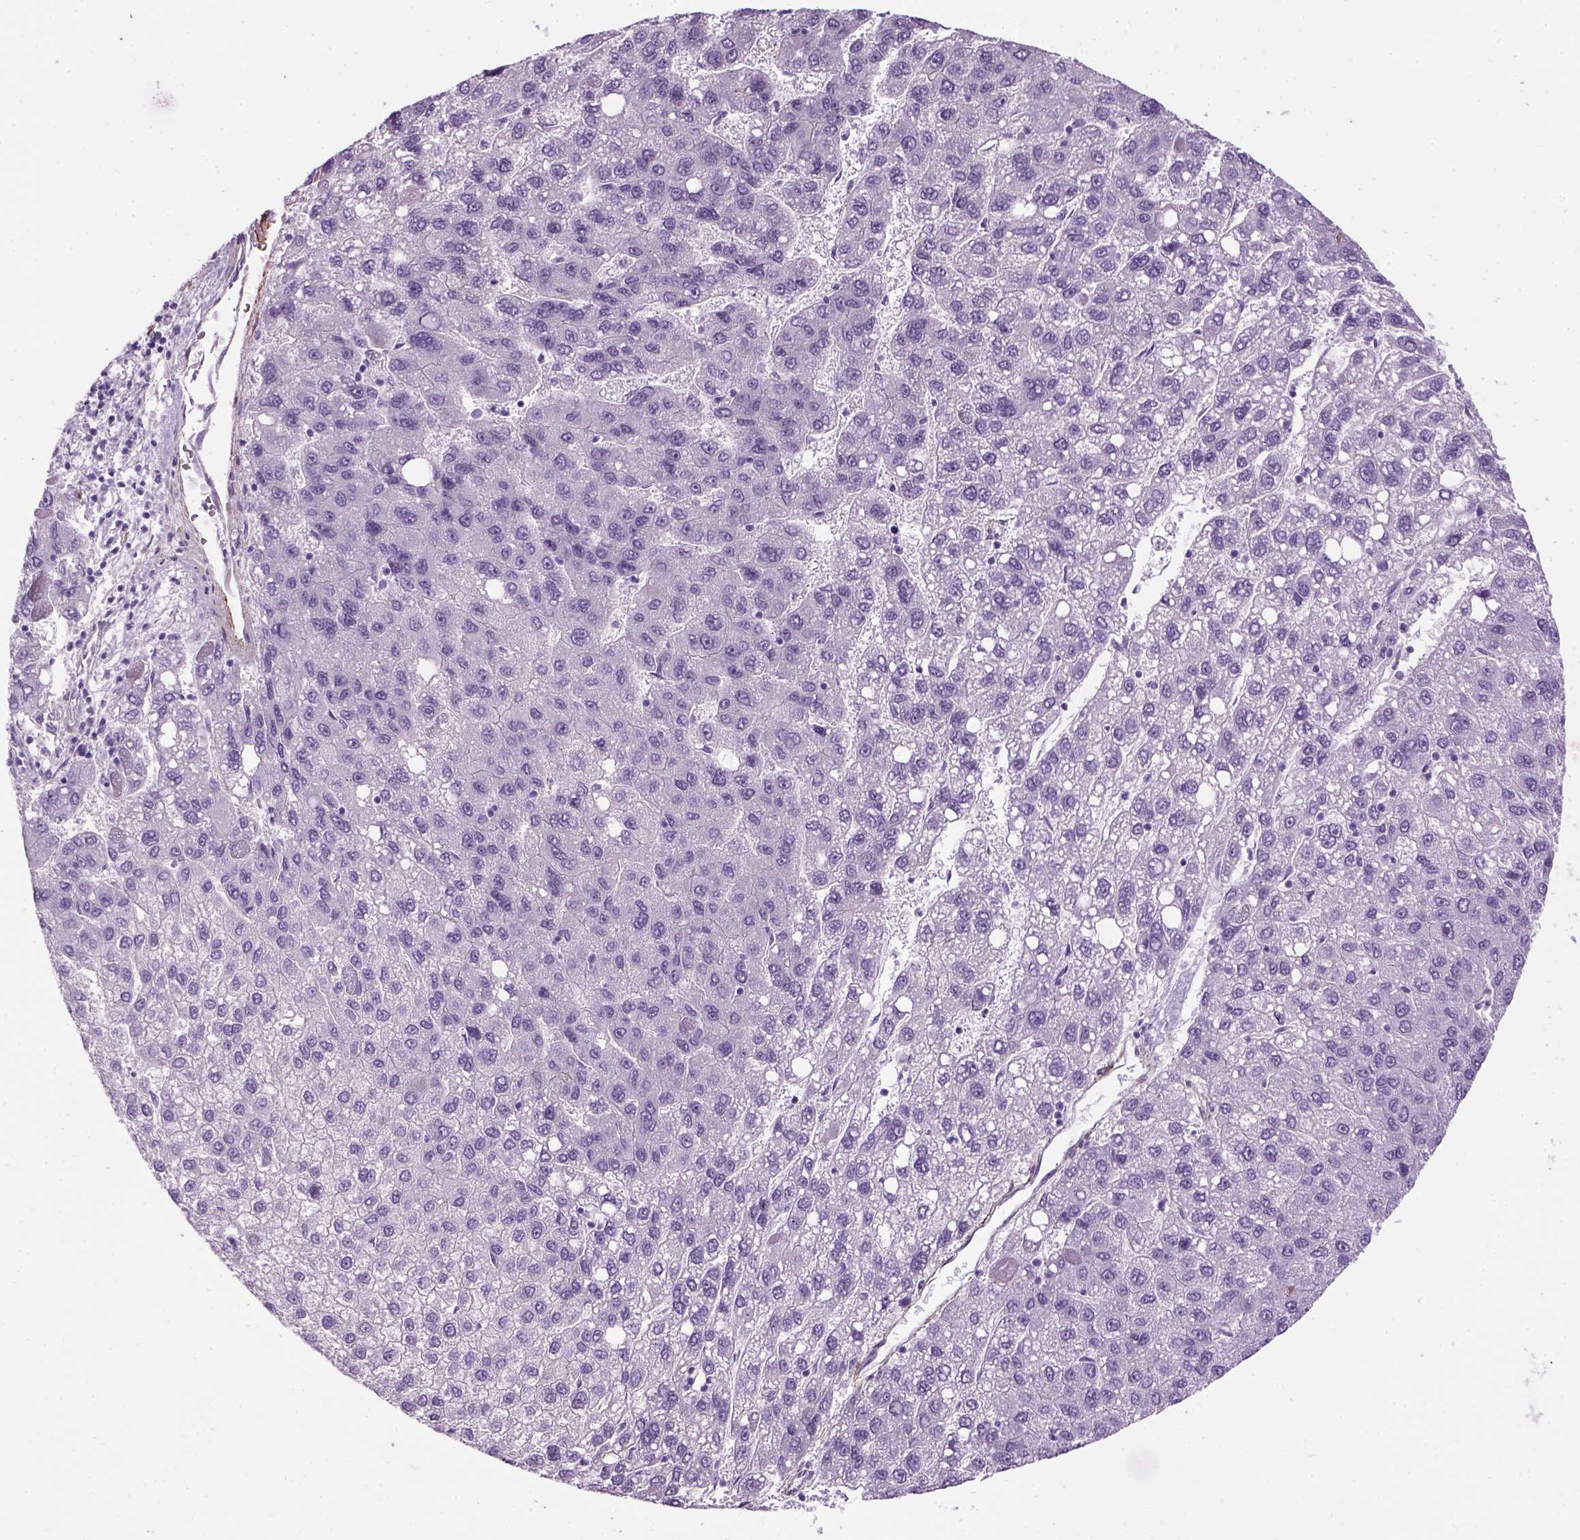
{"staining": {"intensity": "negative", "quantity": "none", "location": "none"}, "tissue": "liver cancer", "cell_type": "Tumor cells", "image_type": "cancer", "snomed": [{"axis": "morphology", "description": "Carcinoma, Hepatocellular, NOS"}, {"axis": "topography", "description": "Liver"}], "caption": "Tumor cells are negative for protein expression in human liver hepatocellular carcinoma. (DAB IHC, high magnification).", "gene": "FAM161A", "patient": {"sex": "female", "age": 82}}